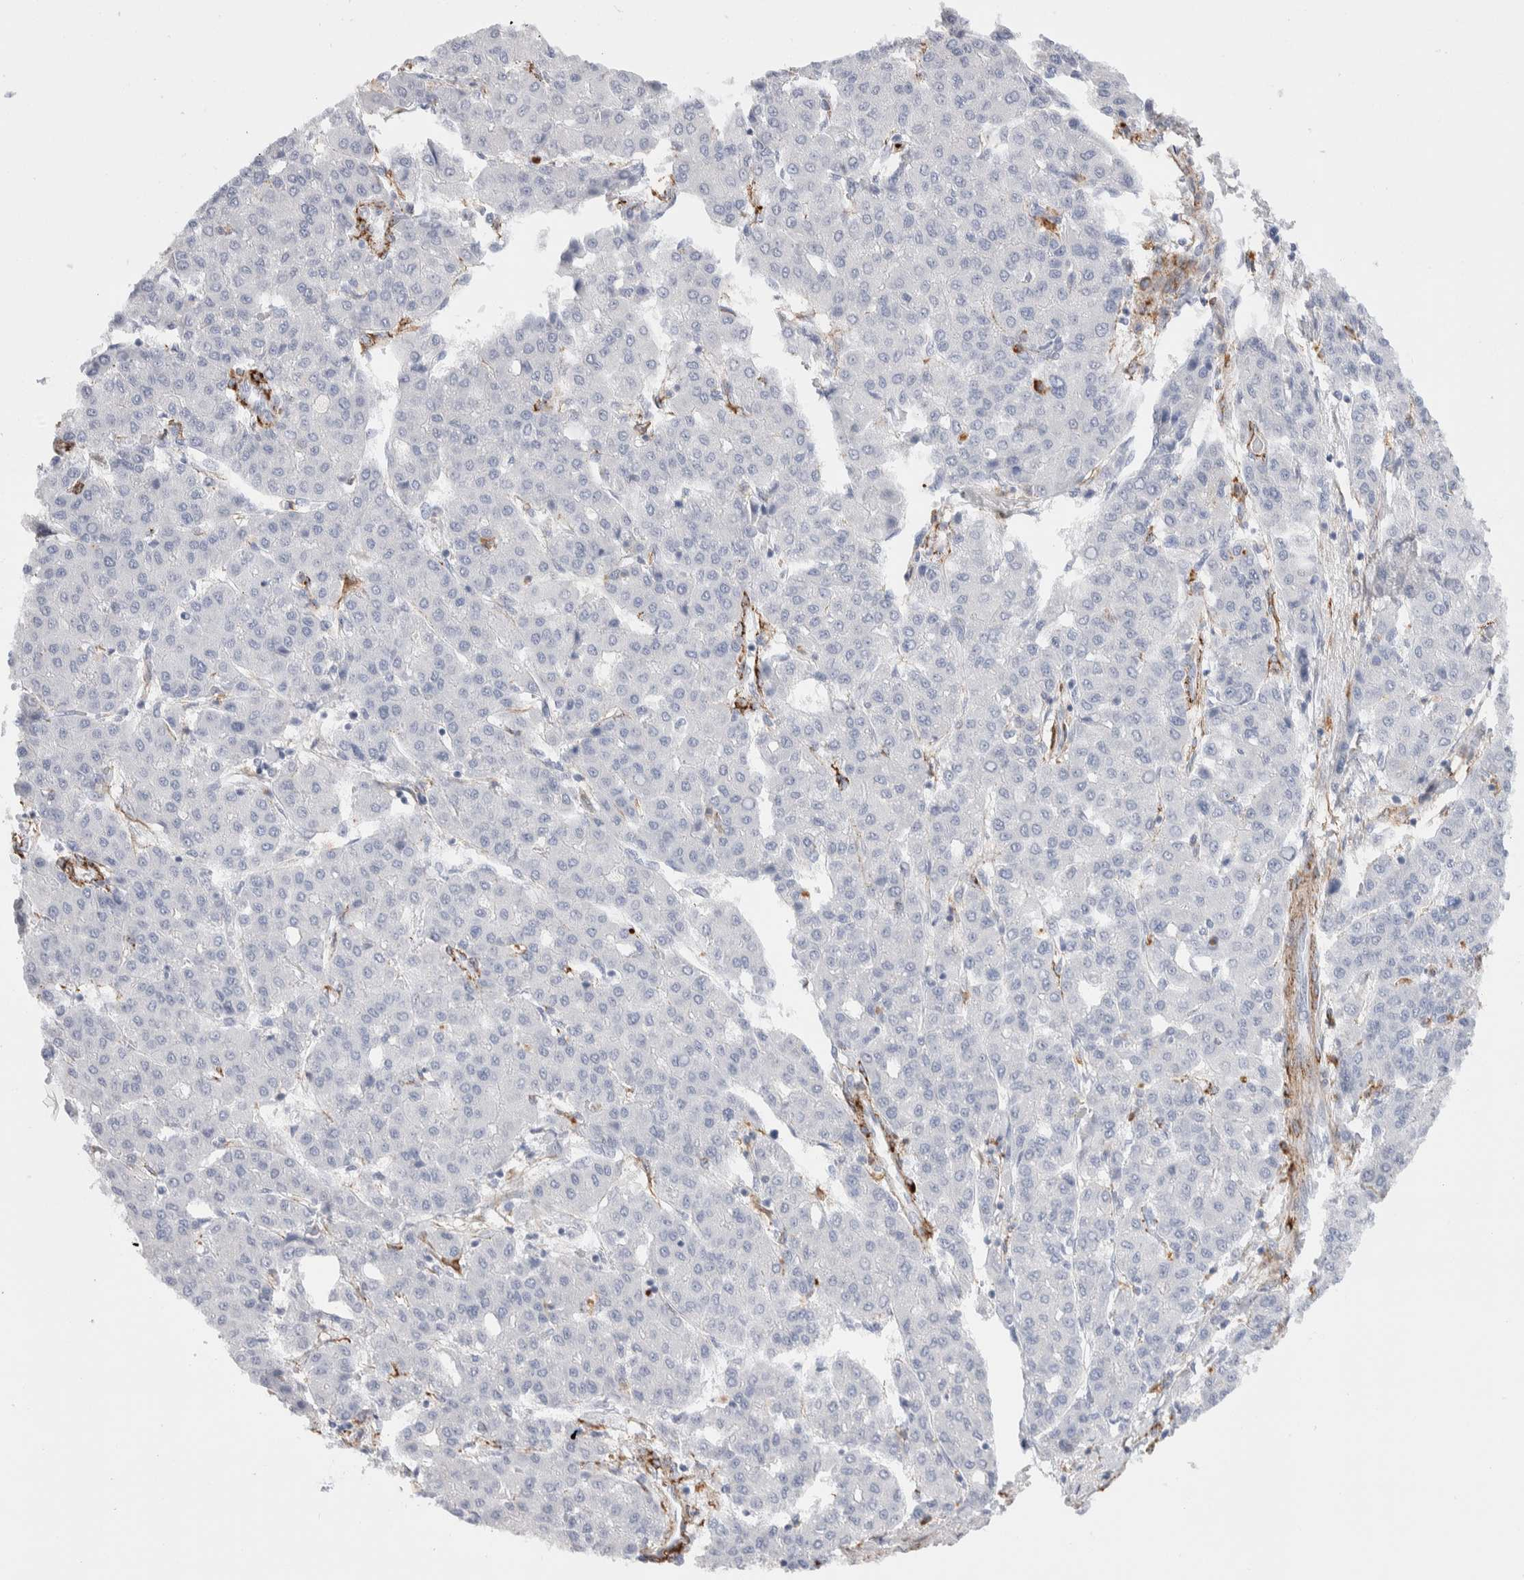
{"staining": {"intensity": "negative", "quantity": "none", "location": "none"}, "tissue": "liver cancer", "cell_type": "Tumor cells", "image_type": "cancer", "snomed": [{"axis": "morphology", "description": "Carcinoma, Hepatocellular, NOS"}, {"axis": "topography", "description": "Liver"}], "caption": "Protein analysis of hepatocellular carcinoma (liver) displays no significant staining in tumor cells.", "gene": "SEPTIN4", "patient": {"sex": "male", "age": 65}}